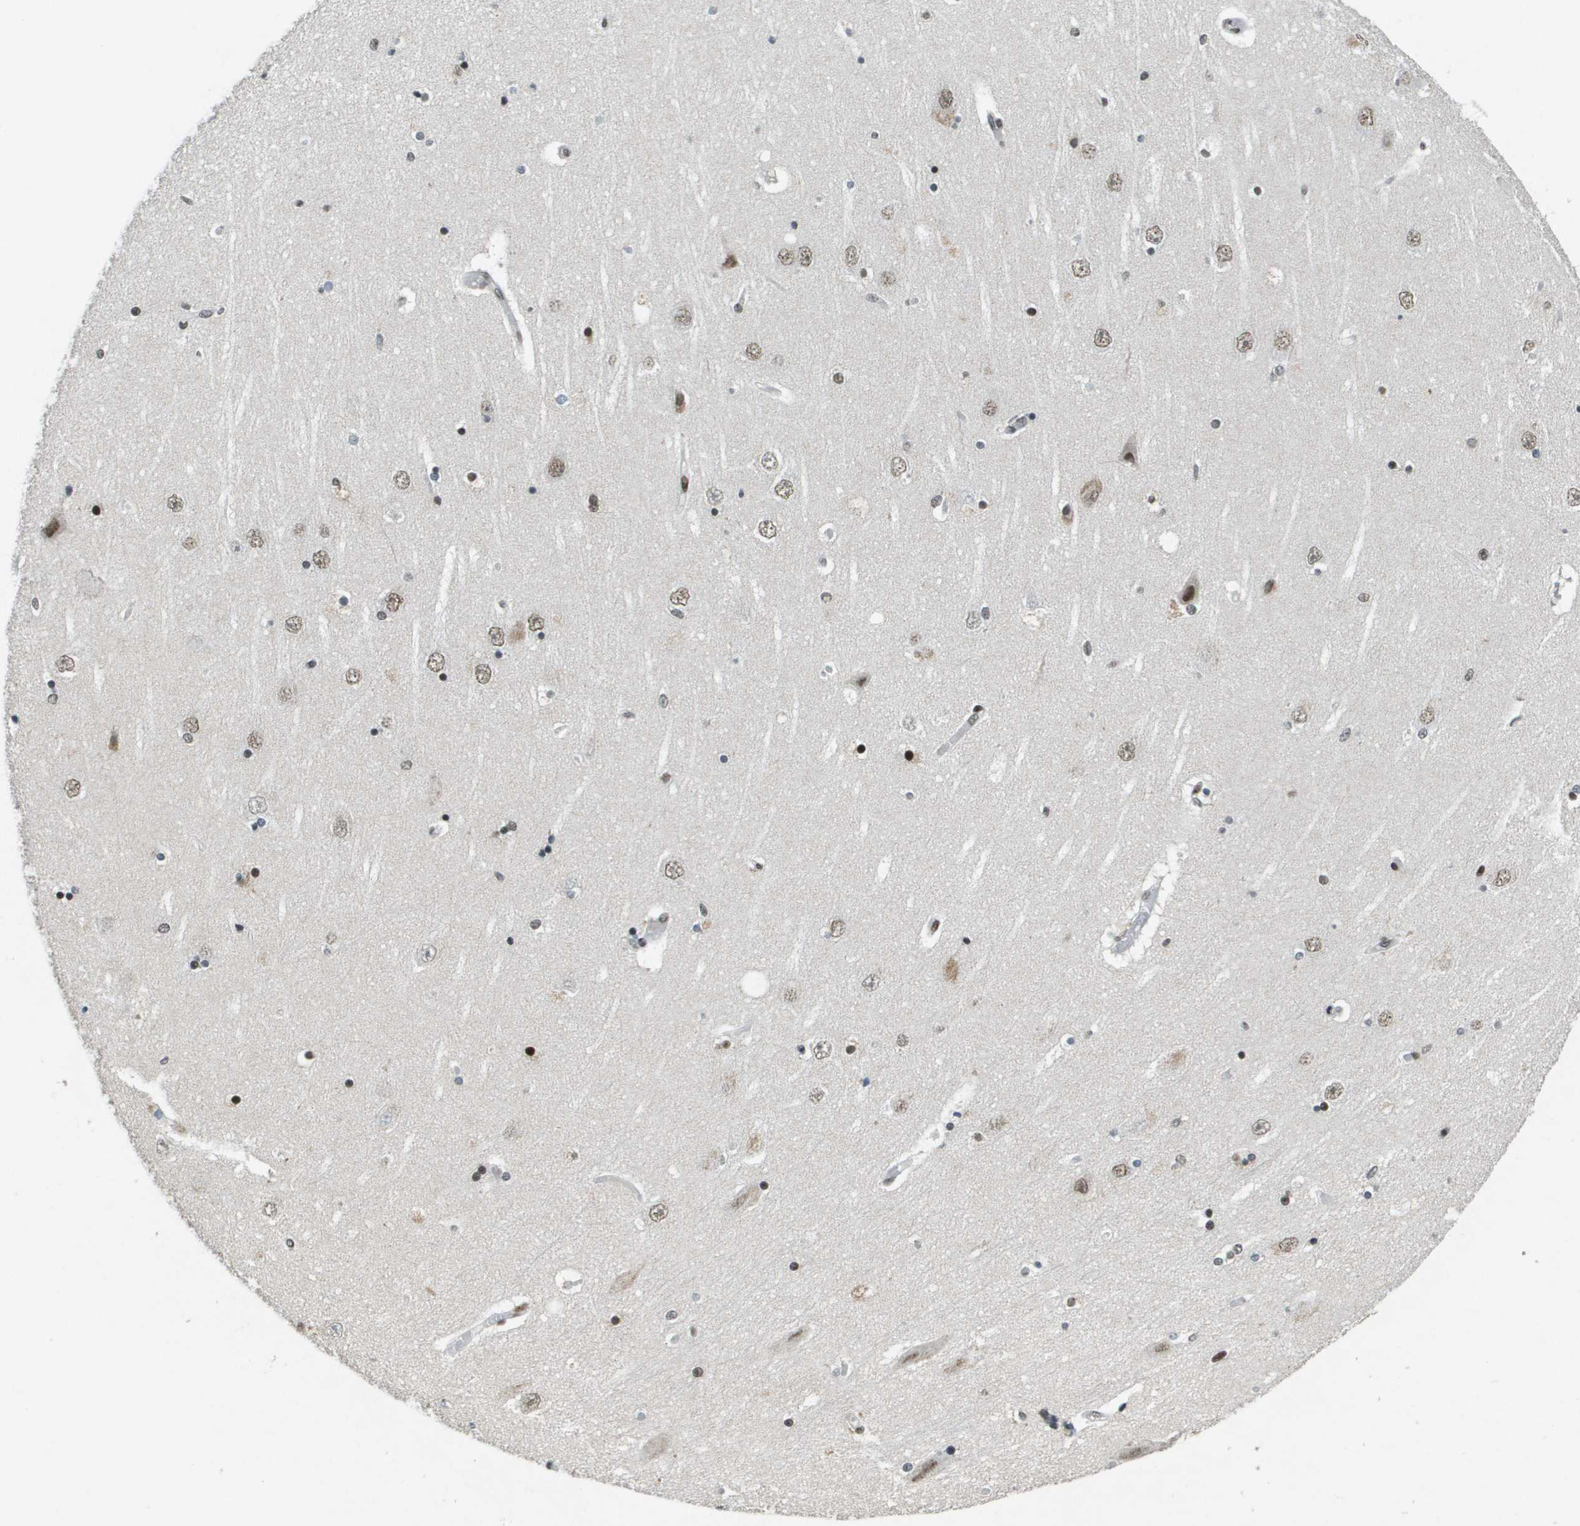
{"staining": {"intensity": "moderate", "quantity": "25%-75%", "location": "nuclear"}, "tissue": "hippocampus", "cell_type": "Glial cells", "image_type": "normal", "snomed": [{"axis": "morphology", "description": "Normal tissue, NOS"}, {"axis": "topography", "description": "Hippocampus"}], "caption": "An immunohistochemistry photomicrograph of normal tissue is shown. Protein staining in brown shows moderate nuclear positivity in hippocampus within glial cells. (brown staining indicates protein expression, while blue staining denotes nuclei).", "gene": "IRF7", "patient": {"sex": "female", "age": 54}}